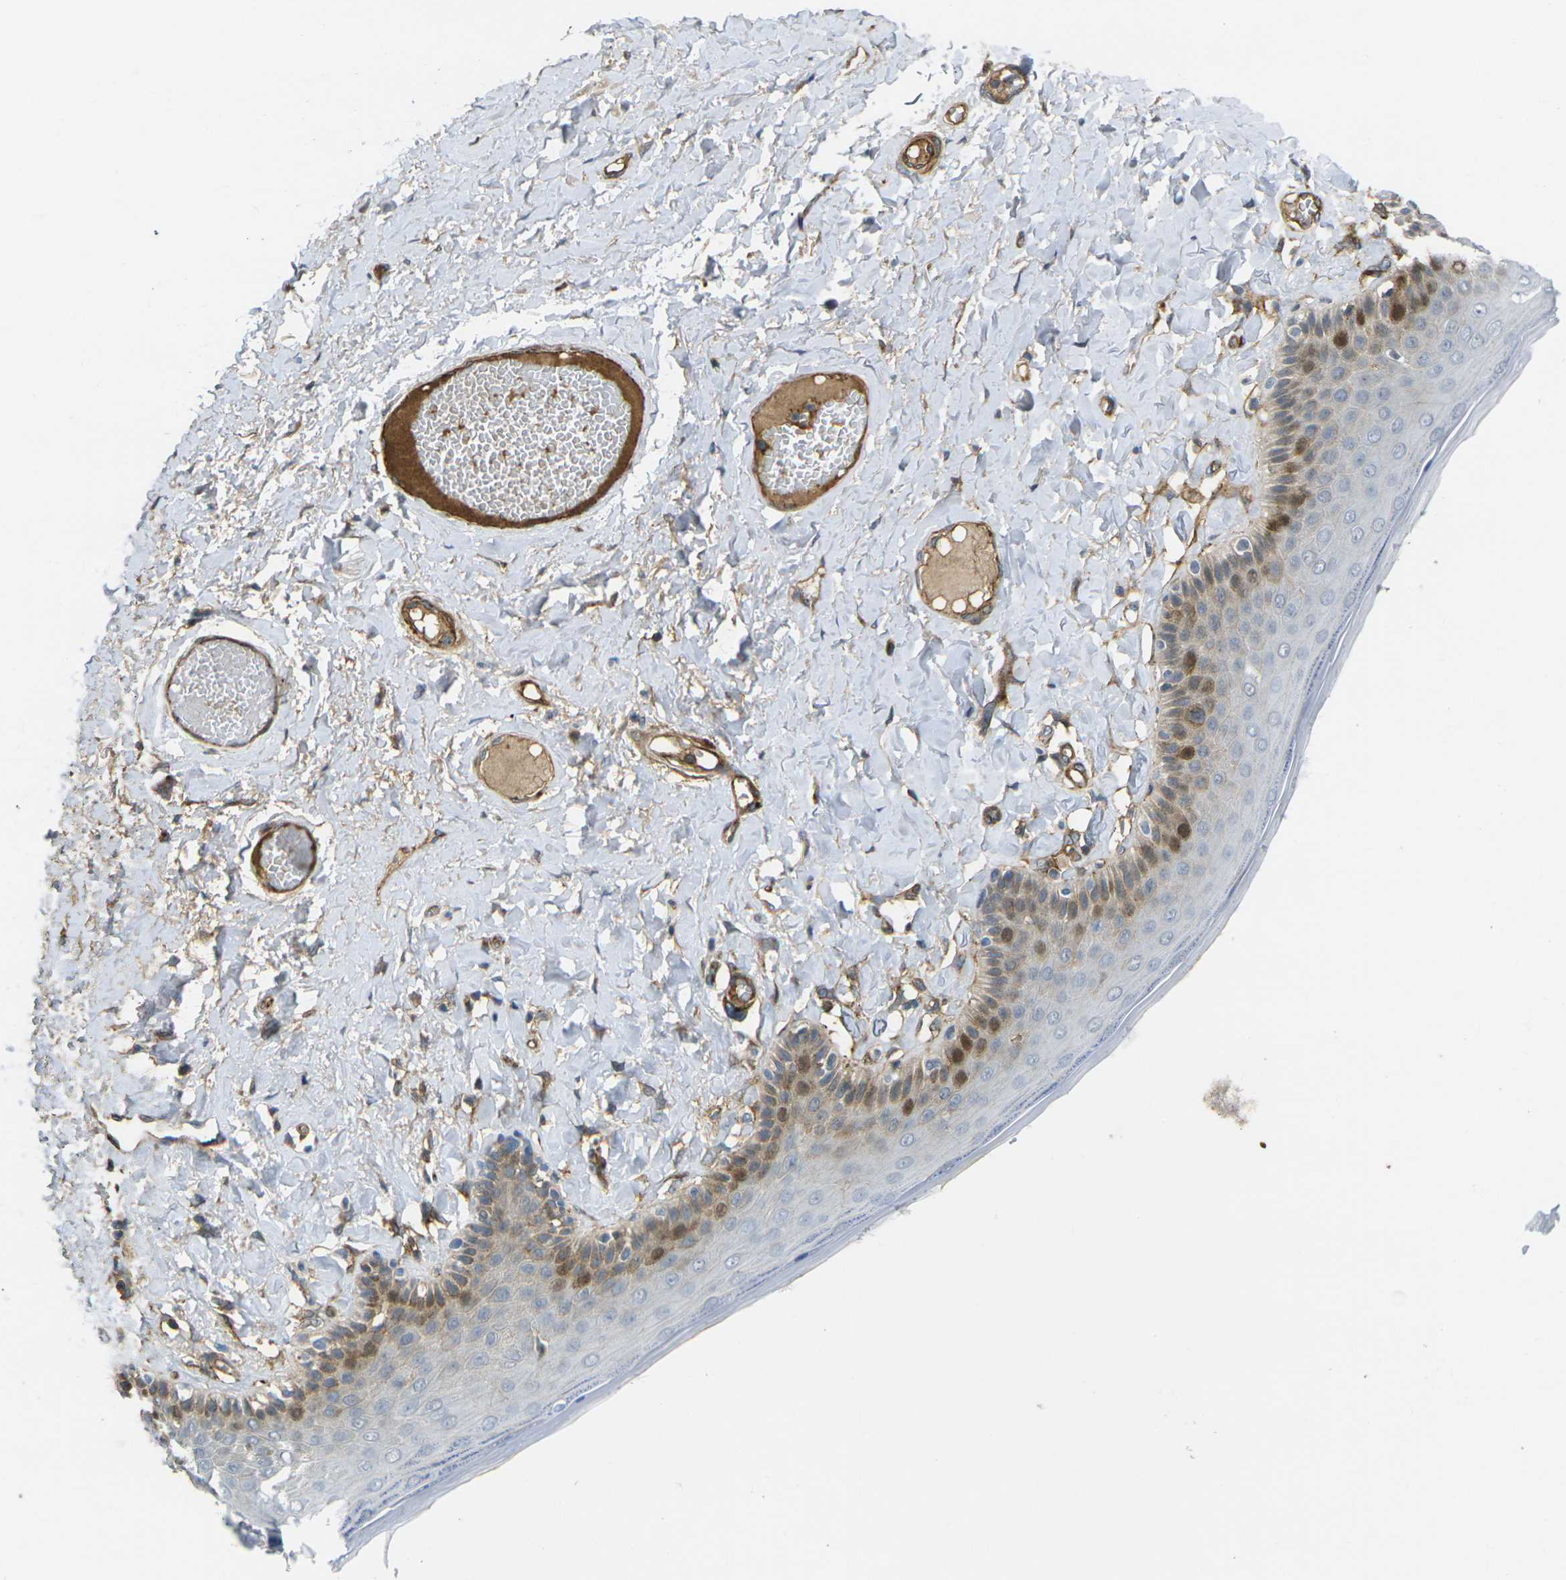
{"staining": {"intensity": "moderate", "quantity": "<25%", "location": "cytoplasmic/membranous,nuclear"}, "tissue": "skin", "cell_type": "Epidermal cells", "image_type": "normal", "snomed": [{"axis": "morphology", "description": "Normal tissue, NOS"}, {"axis": "topography", "description": "Anal"}], "caption": "A low amount of moderate cytoplasmic/membranous,nuclear expression is identified in about <25% of epidermal cells in normal skin.", "gene": "ECE1", "patient": {"sex": "male", "age": 69}}